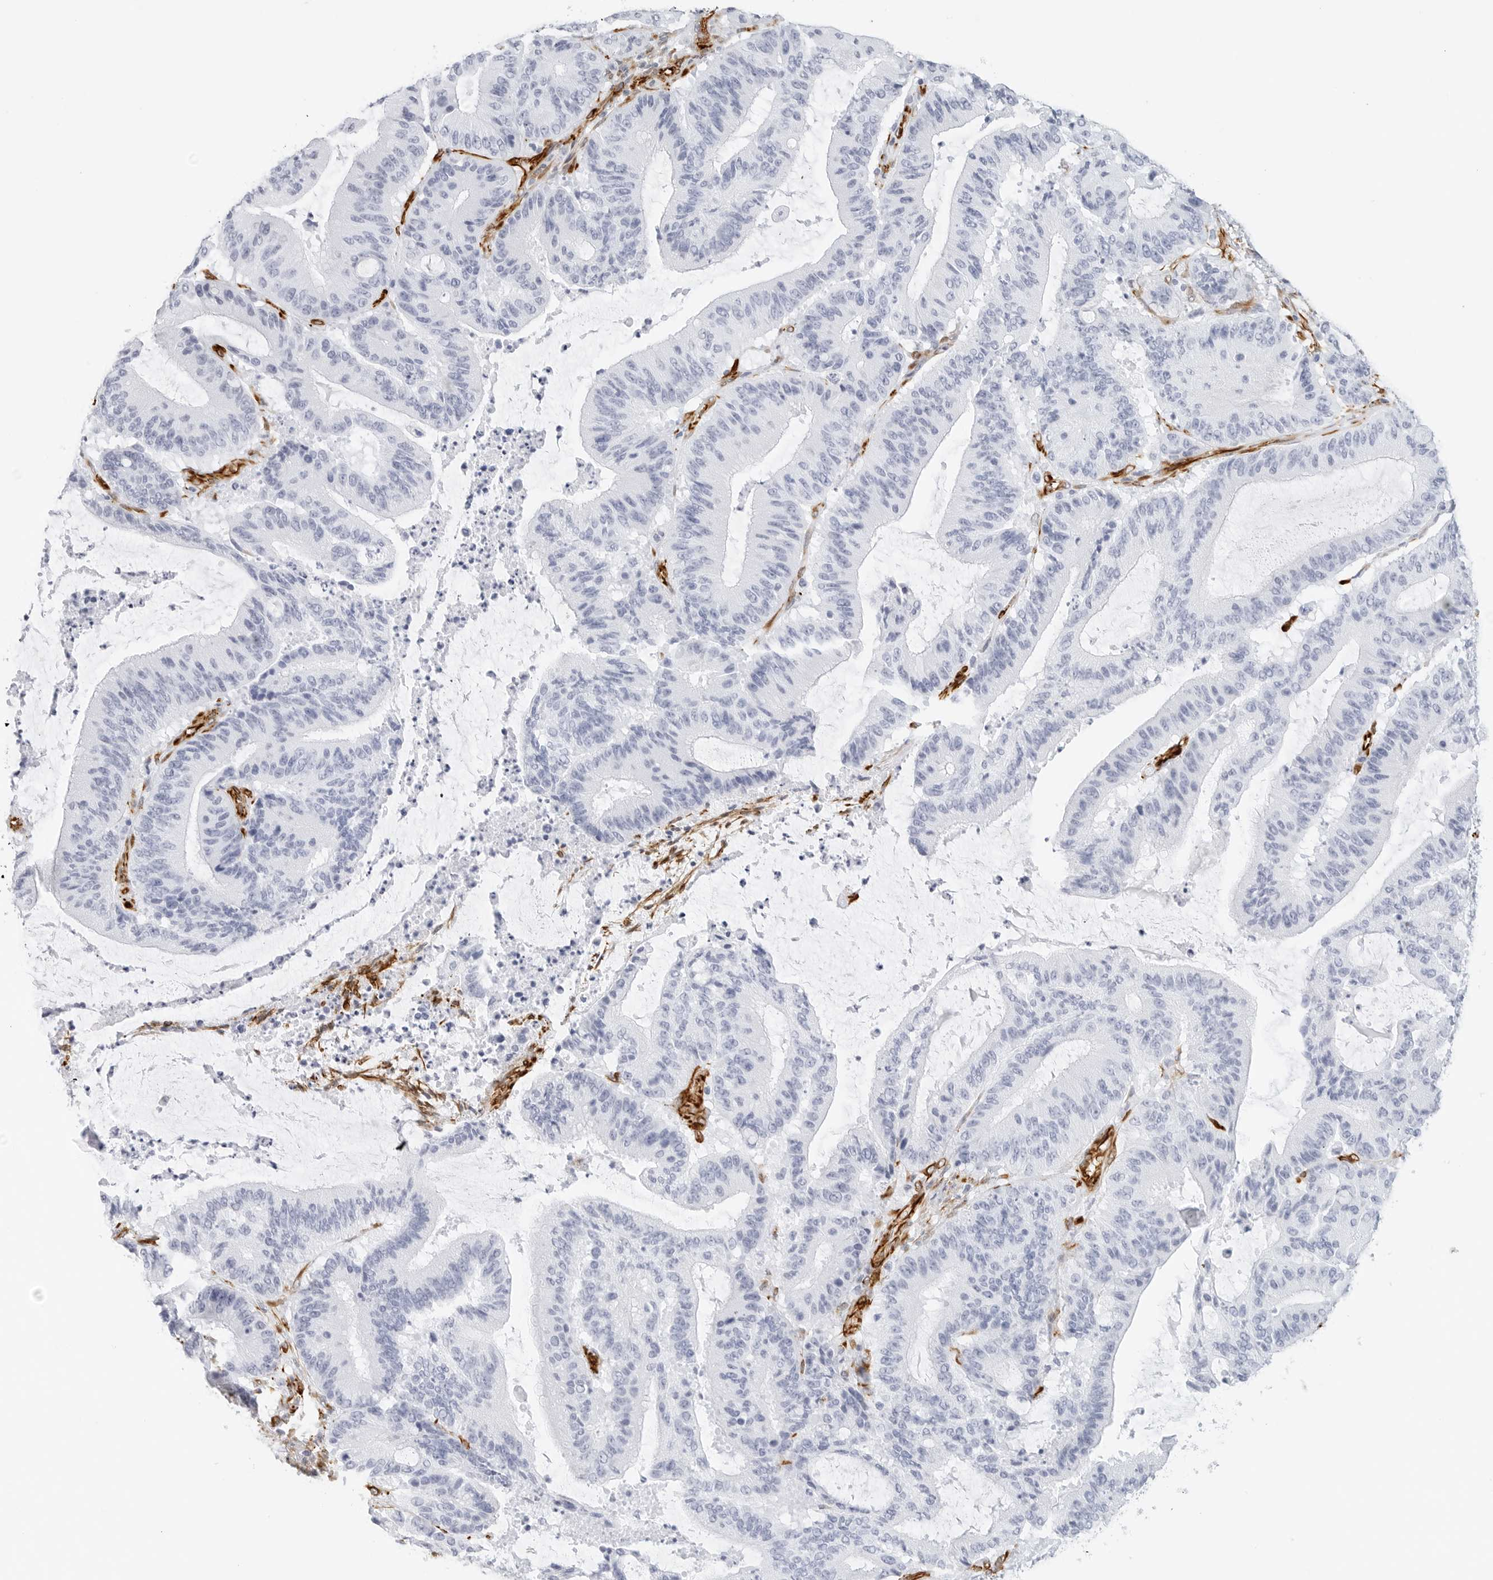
{"staining": {"intensity": "negative", "quantity": "none", "location": "none"}, "tissue": "liver cancer", "cell_type": "Tumor cells", "image_type": "cancer", "snomed": [{"axis": "morphology", "description": "Normal tissue, NOS"}, {"axis": "morphology", "description": "Cholangiocarcinoma"}, {"axis": "topography", "description": "Liver"}, {"axis": "topography", "description": "Peripheral nerve tissue"}], "caption": "Liver cancer (cholangiocarcinoma) was stained to show a protein in brown. There is no significant expression in tumor cells.", "gene": "NES", "patient": {"sex": "female", "age": 73}}